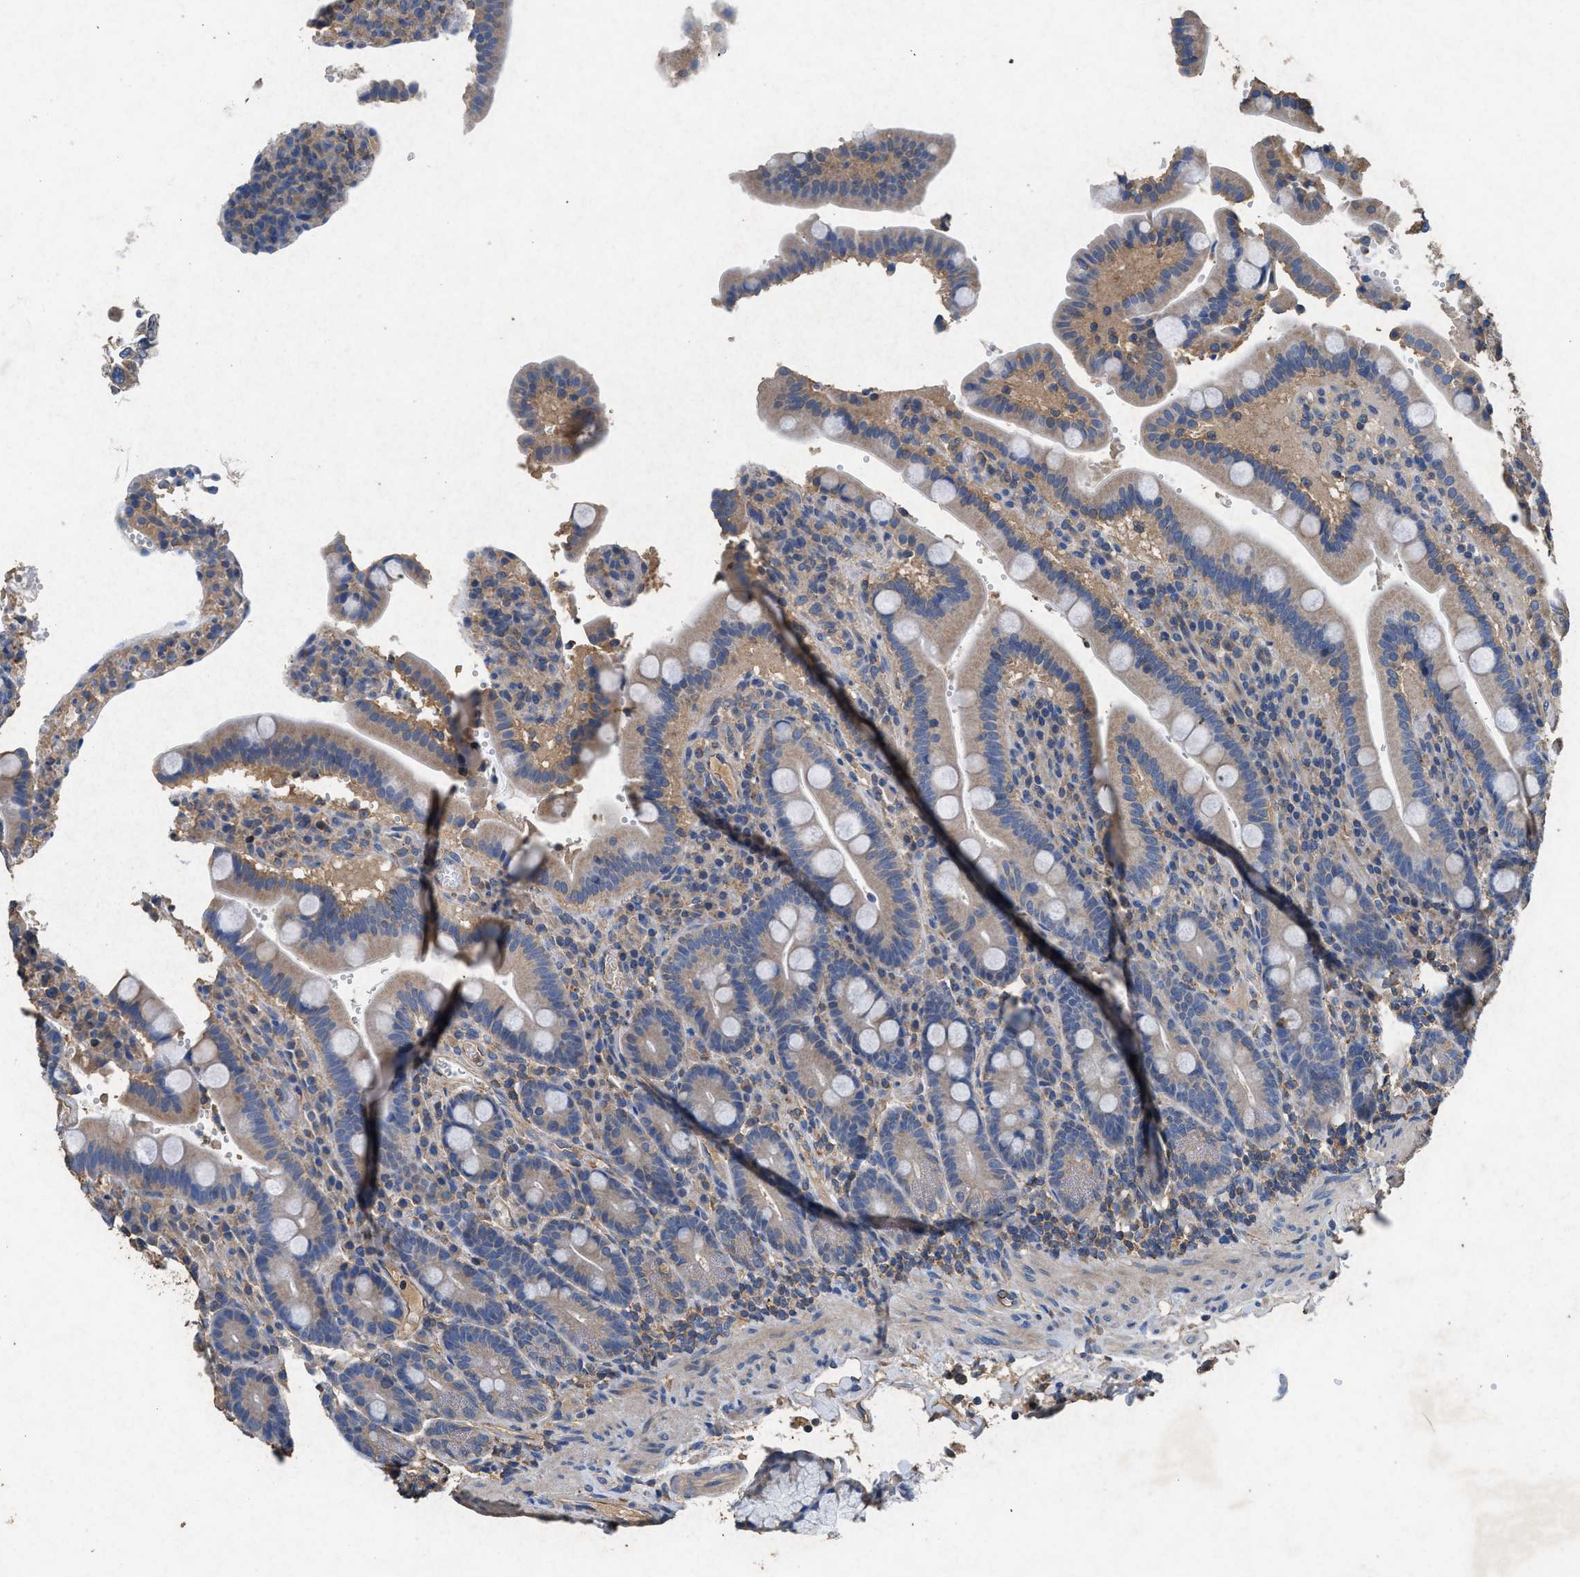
{"staining": {"intensity": "weak", "quantity": ">75%", "location": "cytoplasmic/membranous"}, "tissue": "duodenum", "cell_type": "Glandular cells", "image_type": "normal", "snomed": [{"axis": "morphology", "description": "Normal tissue, NOS"}, {"axis": "topography", "description": "Small intestine, NOS"}], "caption": "DAB immunohistochemical staining of benign human duodenum exhibits weak cytoplasmic/membranous protein staining in approximately >75% of glandular cells. Nuclei are stained in blue.", "gene": "CDK15", "patient": {"sex": "female", "age": 71}}